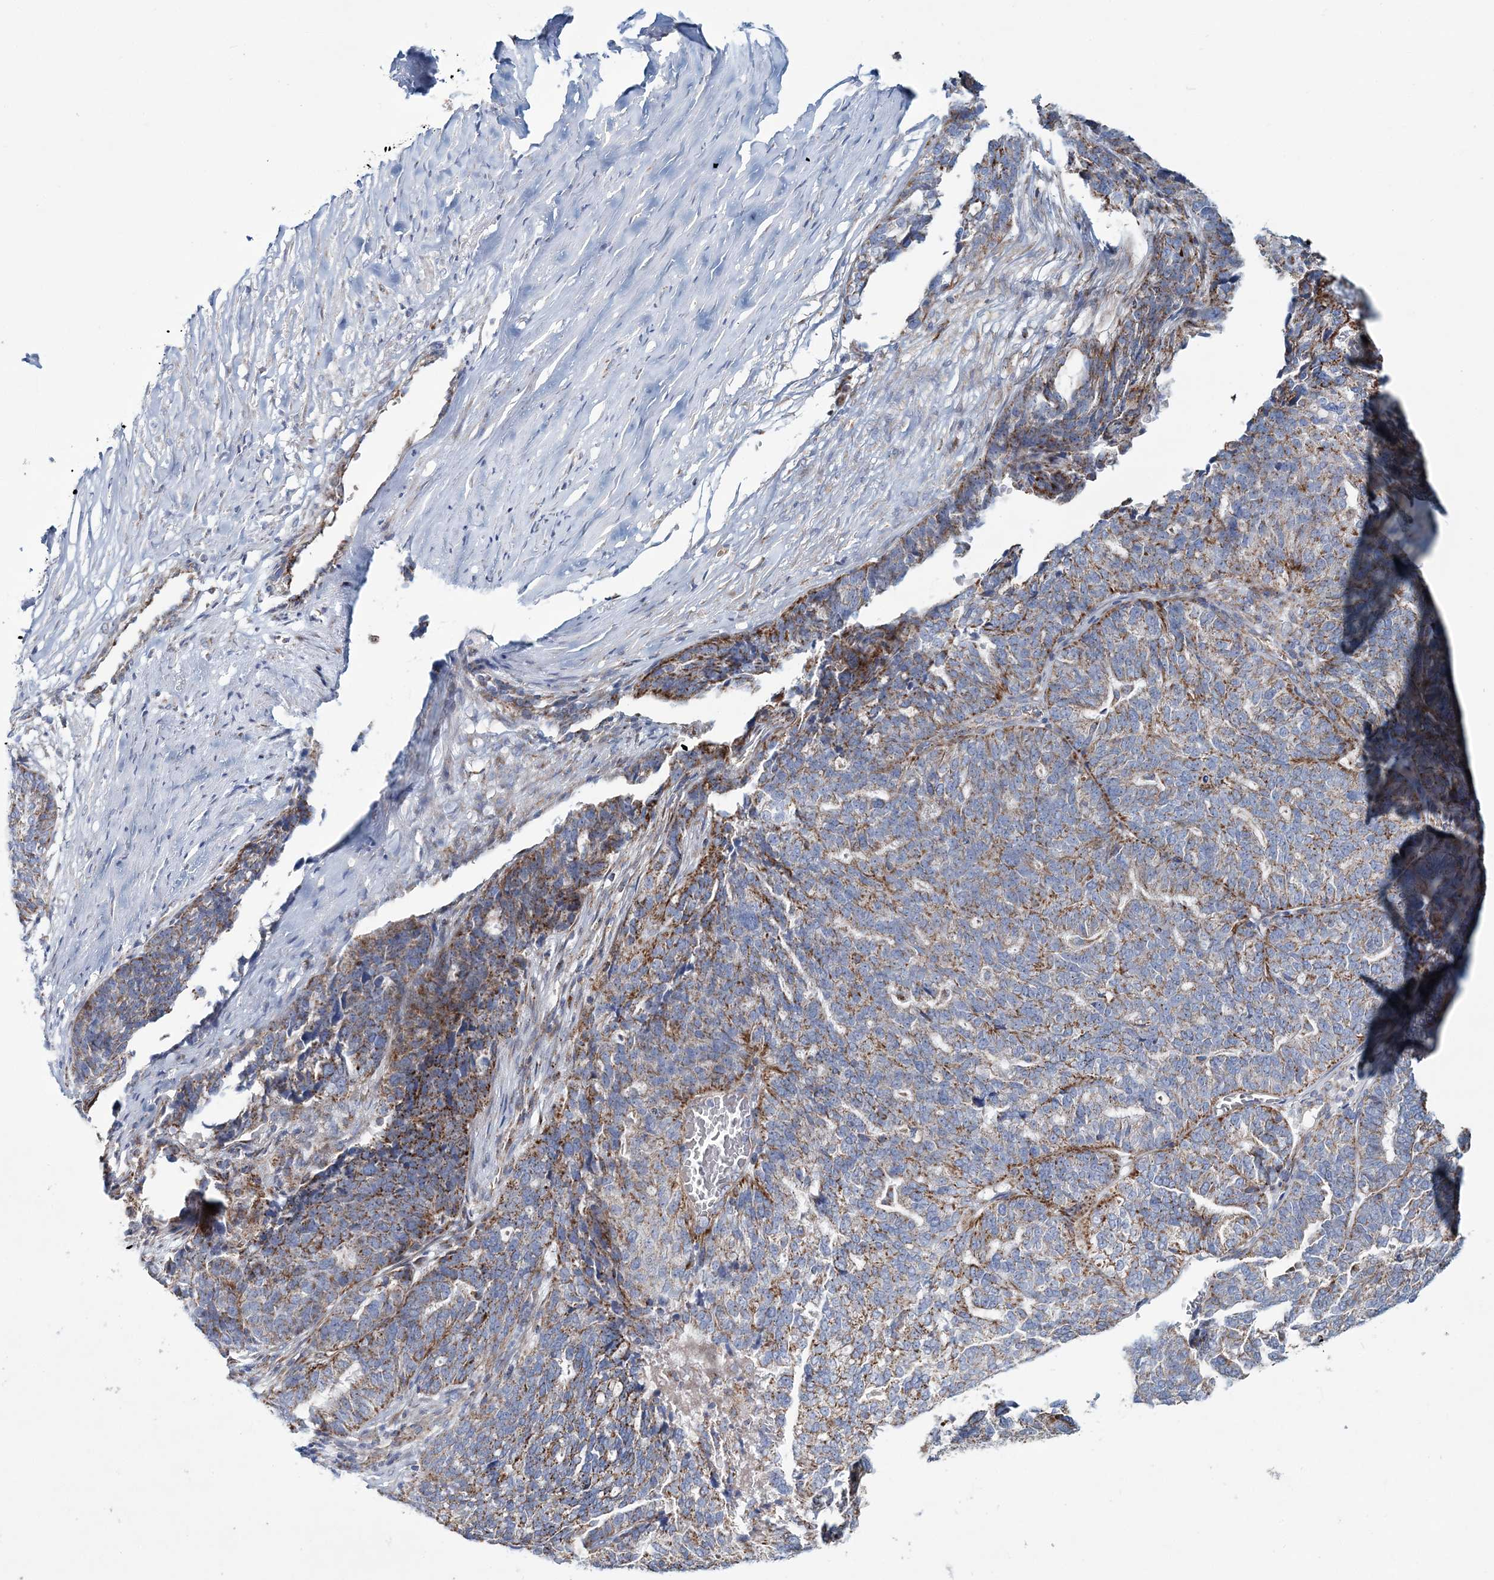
{"staining": {"intensity": "moderate", "quantity": ">75%", "location": "cytoplasmic/membranous"}, "tissue": "ovarian cancer", "cell_type": "Tumor cells", "image_type": "cancer", "snomed": [{"axis": "morphology", "description": "Cystadenocarcinoma, serous, NOS"}, {"axis": "topography", "description": "Ovary"}], "caption": "Approximately >75% of tumor cells in human ovarian serous cystadenocarcinoma display moderate cytoplasmic/membranous protein staining as visualized by brown immunohistochemical staining.", "gene": "ARHGAP6", "patient": {"sex": "female", "age": 59}}